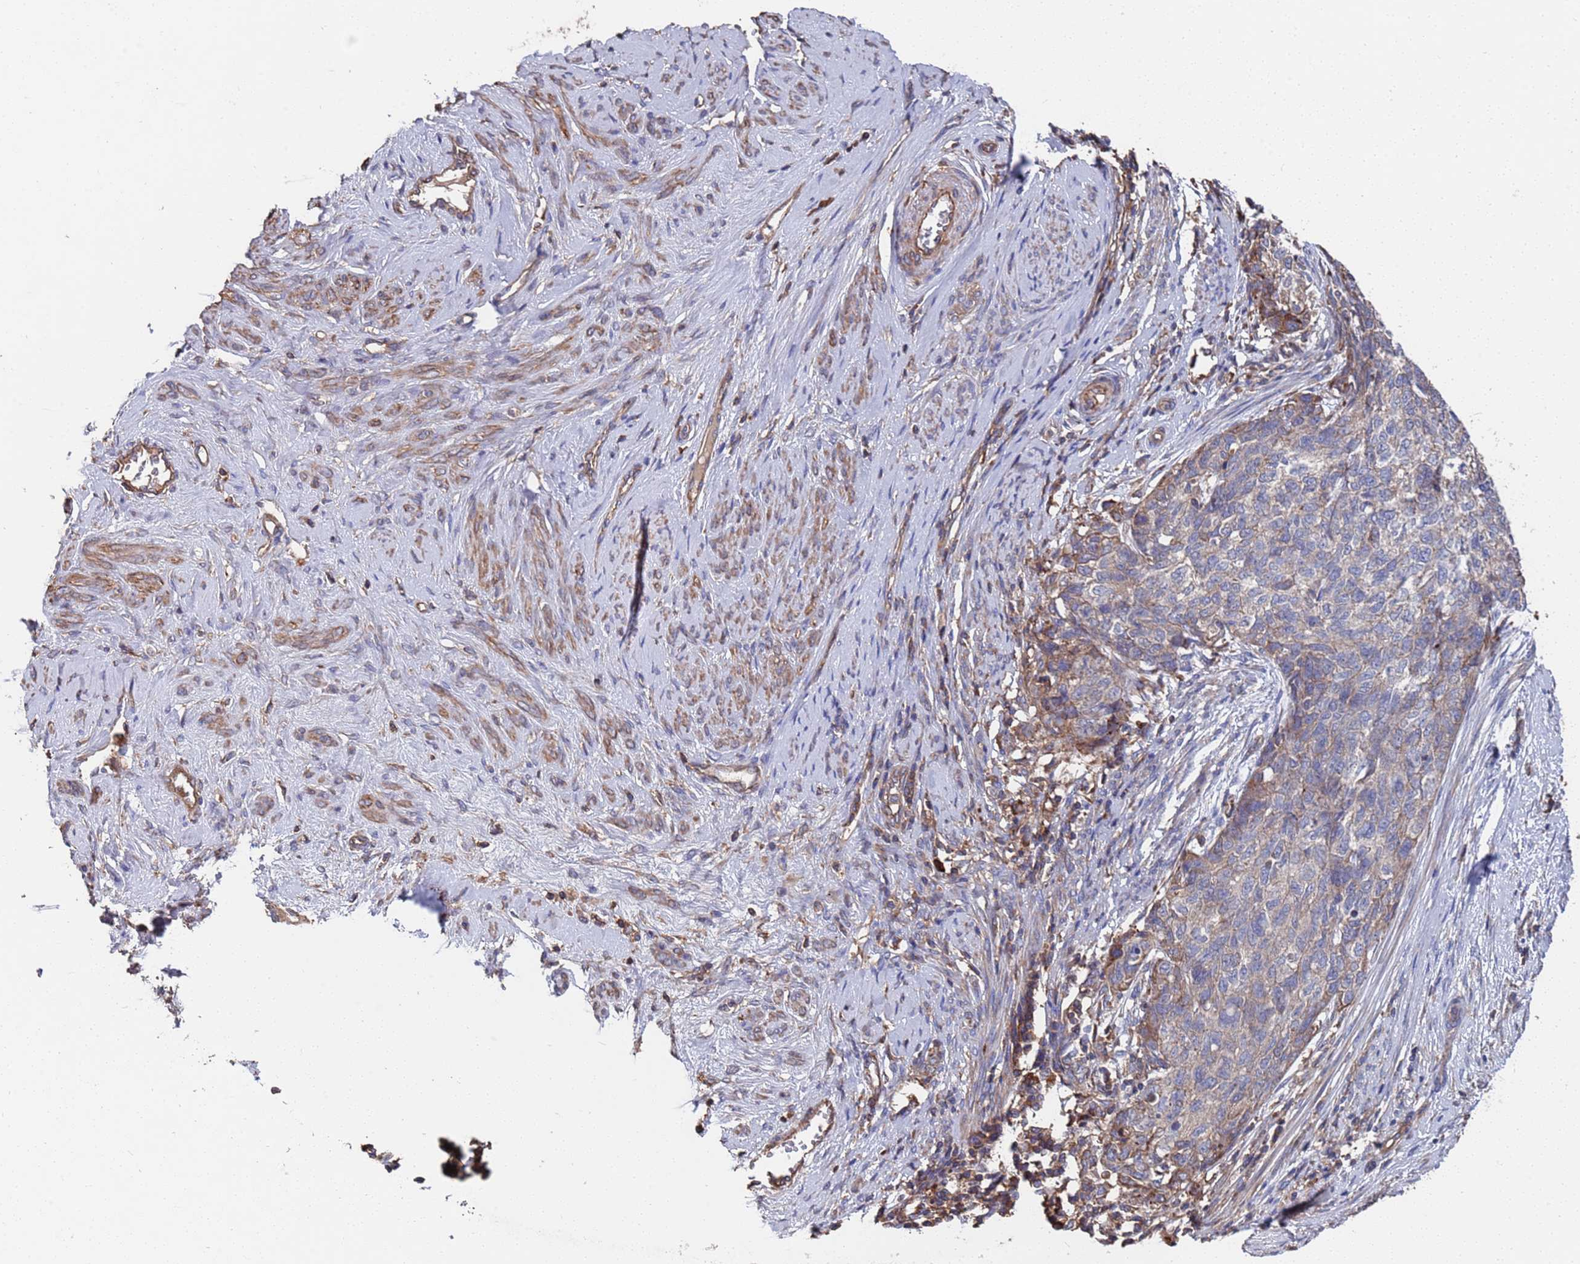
{"staining": {"intensity": "weak", "quantity": "<25%", "location": "cytoplasmic/membranous"}, "tissue": "cervical cancer", "cell_type": "Tumor cells", "image_type": "cancer", "snomed": [{"axis": "morphology", "description": "Squamous cell carcinoma, NOS"}, {"axis": "topography", "description": "Cervix"}], "caption": "Tumor cells are negative for protein expression in human cervical squamous cell carcinoma. (DAB (3,3'-diaminobenzidine) IHC, high magnification).", "gene": "PYCR1", "patient": {"sex": "female", "age": 63}}